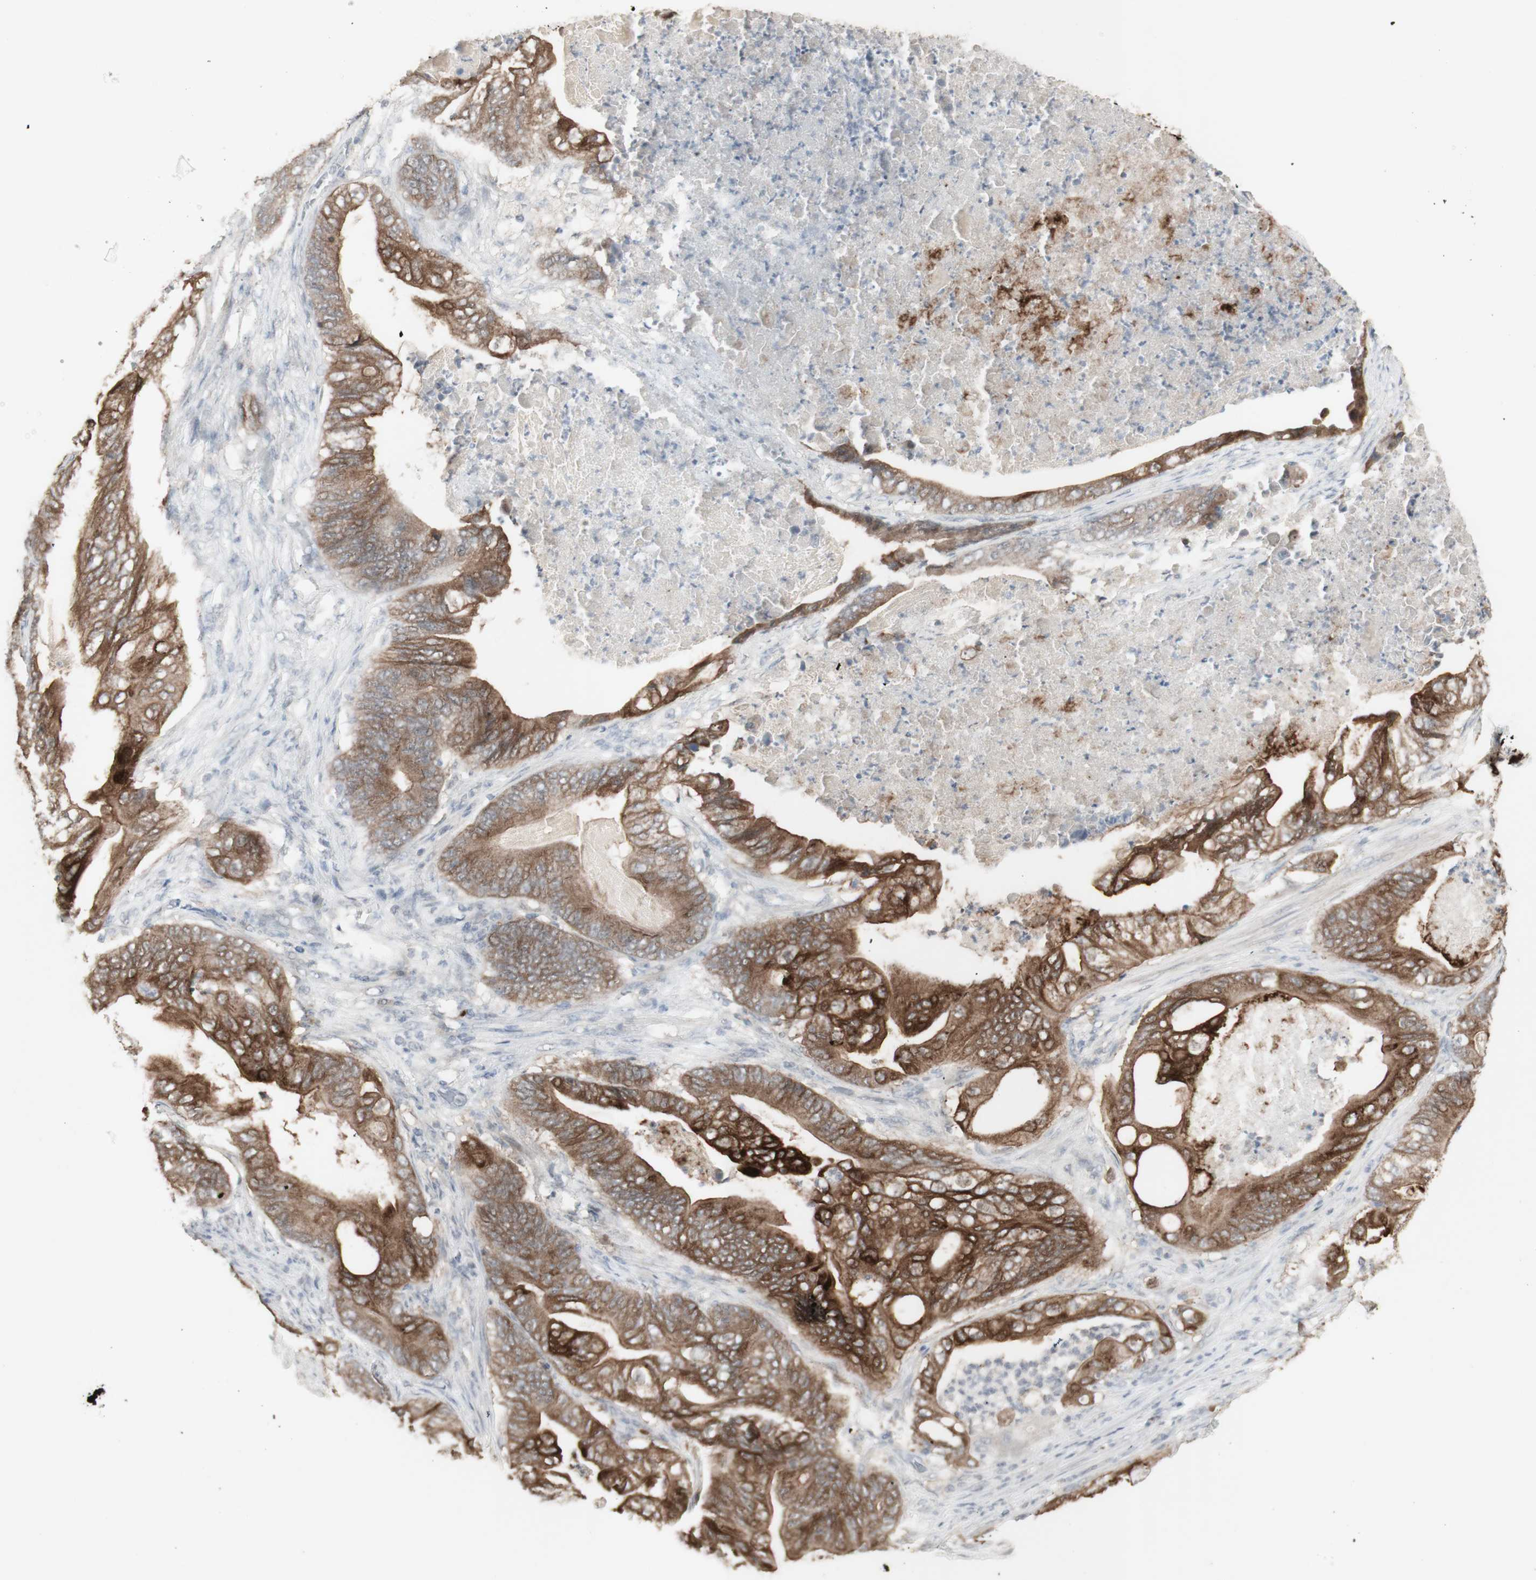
{"staining": {"intensity": "strong", "quantity": ">75%", "location": "cytoplasmic/membranous"}, "tissue": "stomach cancer", "cell_type": "Tumor cells", "image_type": "cancer", "snomed": [{"axis": "morphology", "description": "Adenocarcinoma, NOS"}, {"axis": "topography", "description": "Stomach"}], "caption": "Immunohistochemical staining of stomach cancer exhibits high levels of strong cytoplasmic/membranous protein positivity in about >75% of tumor cells. The staining is performed using DAB brown chromogen to label protein expression. The nuclei are counter-stained blue using hematoxylin.", "gene": "C1orf116", "patient": {"sex": "female", "age": 73}}